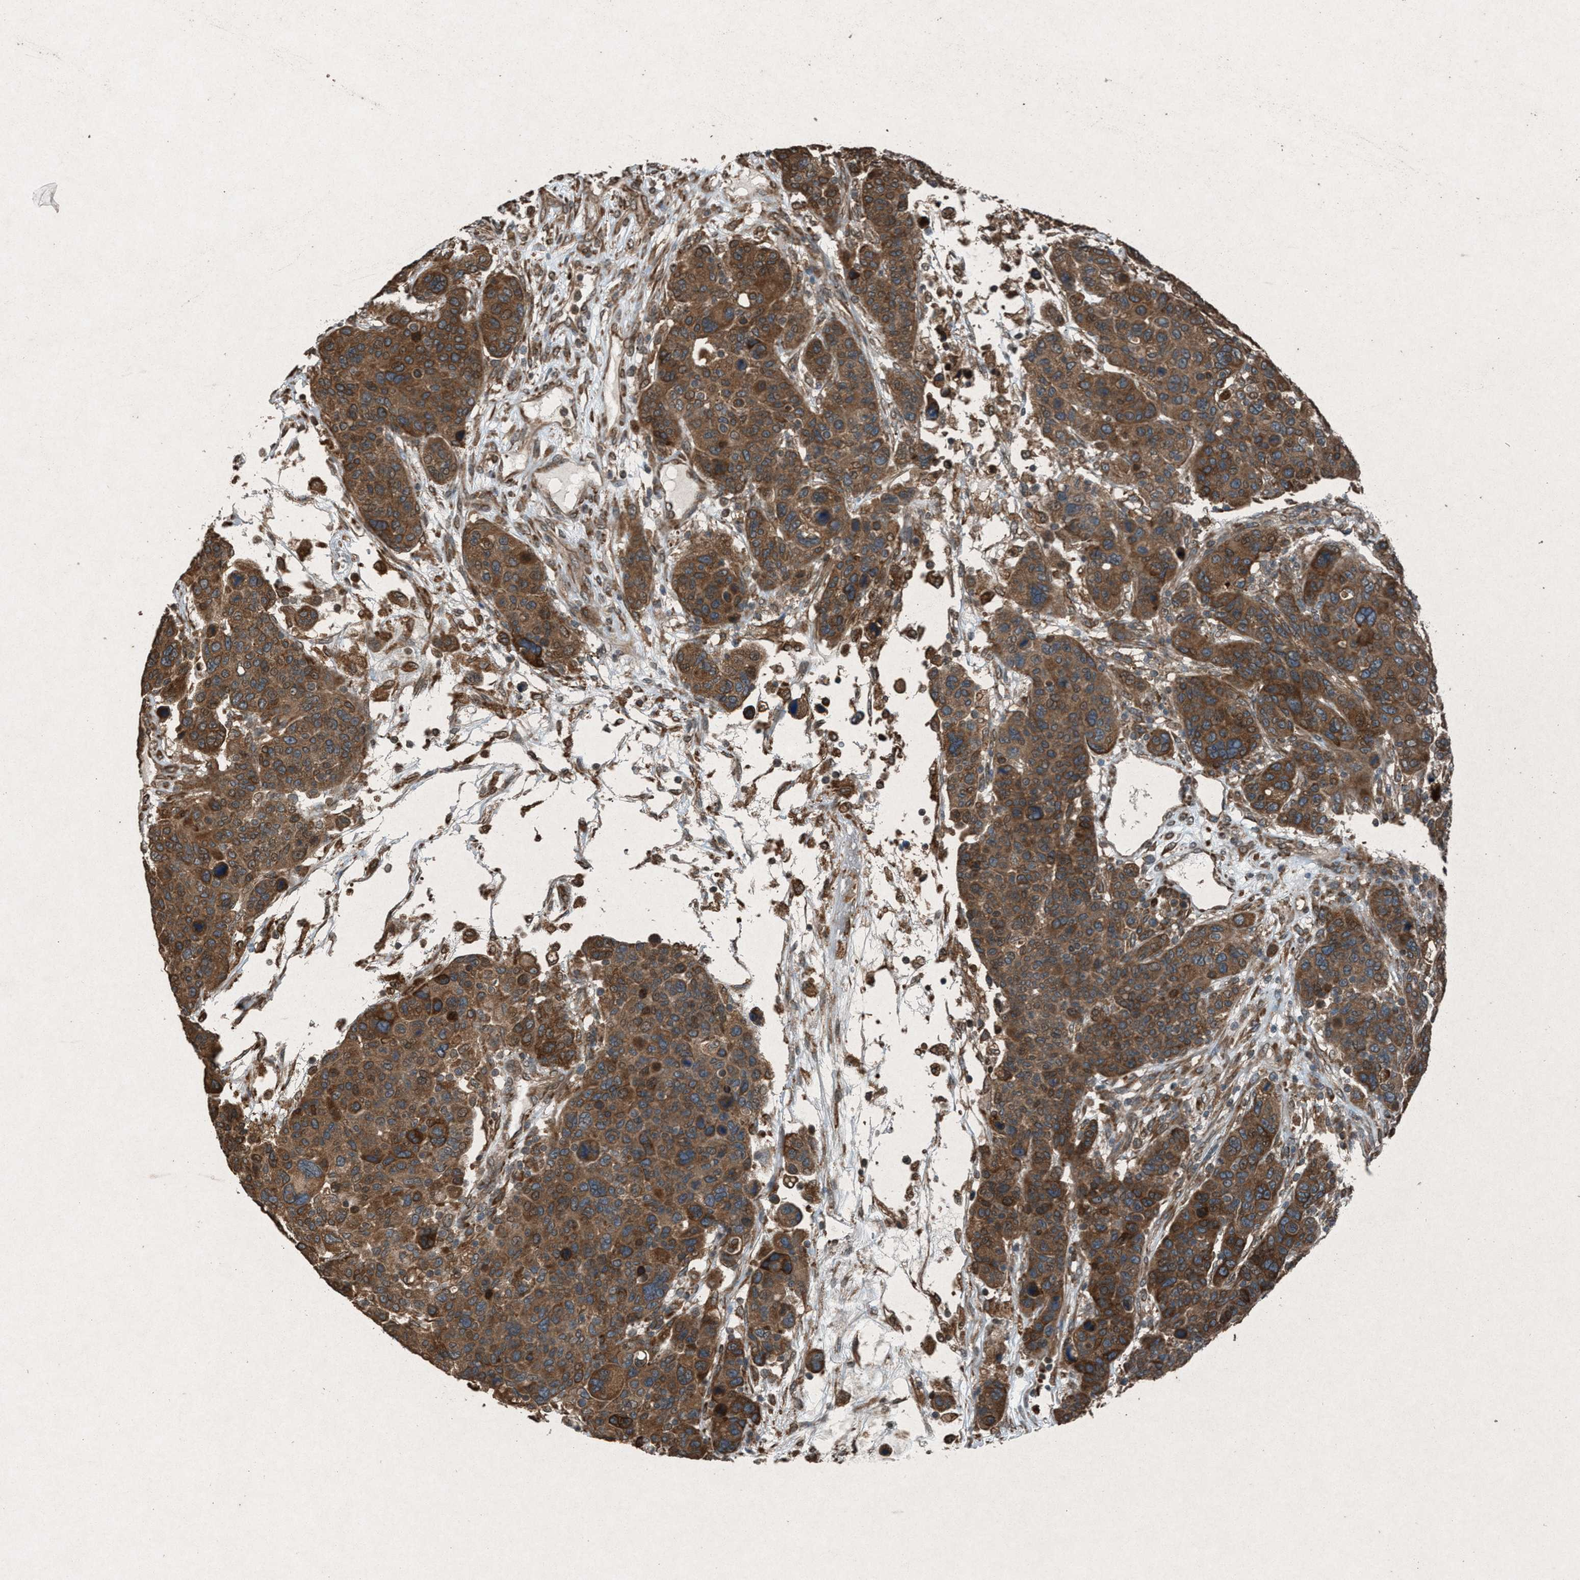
{"staining": {"intensity": "moderate", "quantity": ">75%", "location": "cytoplasmic/membranous"}, "tissue": "breast cancer", "cell_type": "Tumor cells", "image_type": "cancer", "snomed": [{"axis": "morphology", "description": "Duct carcinoma"}, {"axis": "topography", "description": "Breast"}], "caption": "Immunohistochemical staining of human breast cancer (intraductal carcinoma) shows moderate cytoplasmic/membranous protein positivity in approximately >75% of tumor cells.", "gene": "CALR", "patient": {"sex": "female", "age": 37}}